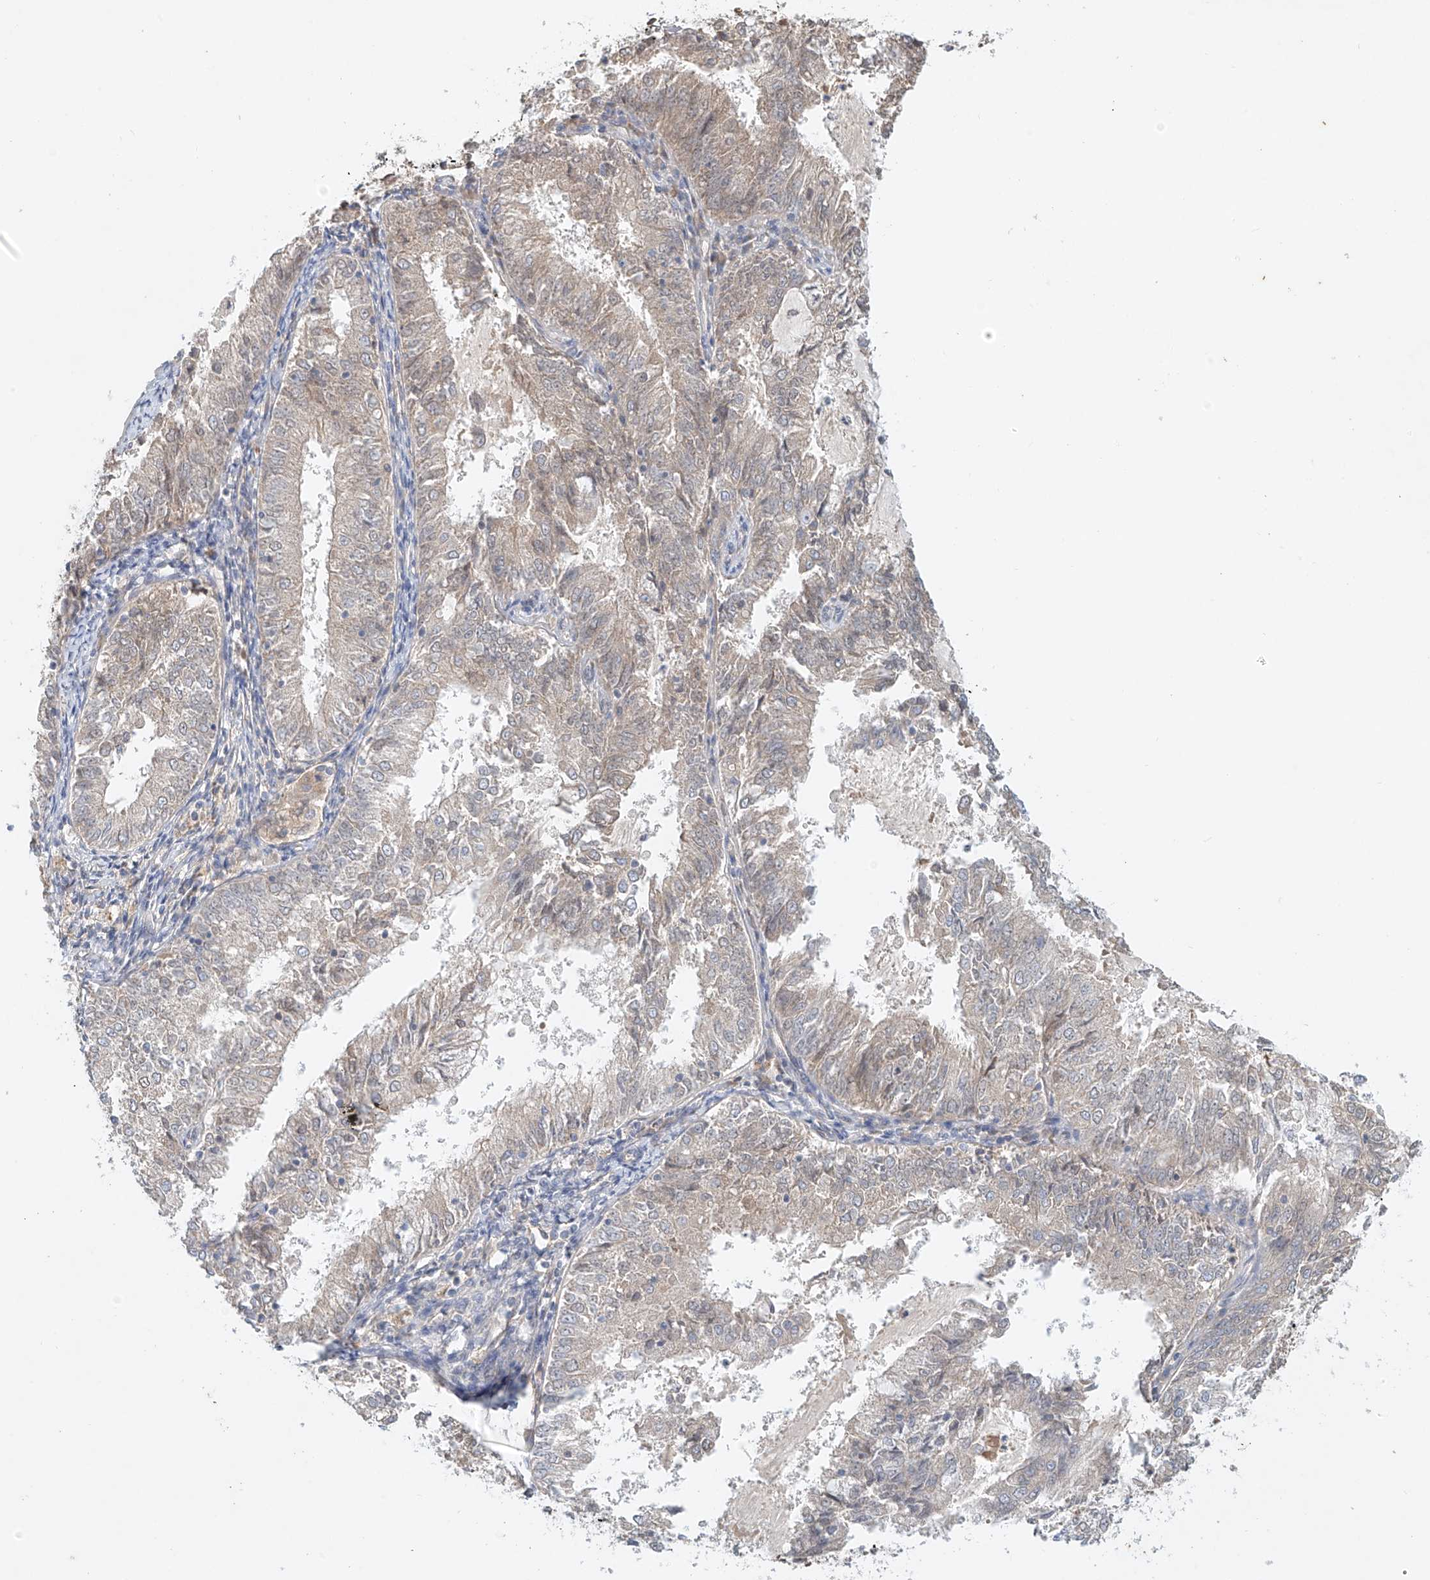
{"staining": {"intensity": "negative", "quantity": "none", "location": "none"}, "tissue": "endometrial cancer", "cell_type": "Tumor cells", "image_type": "cancer", "snomed": [{"axis": "morphology", "description": "Adenocarcinoma, NOS"}, {"axis": "topography", "description": "Endometrium"}], "caption": "DAB (3,3'-diaminobenzidine) immunohistochemical staining of human endometrial cancer (adenocarcinoma) exhibits no significant expression in tumor cells.", "gene": "LYRM9", "patient": {"sex": "female", "age": 57}}